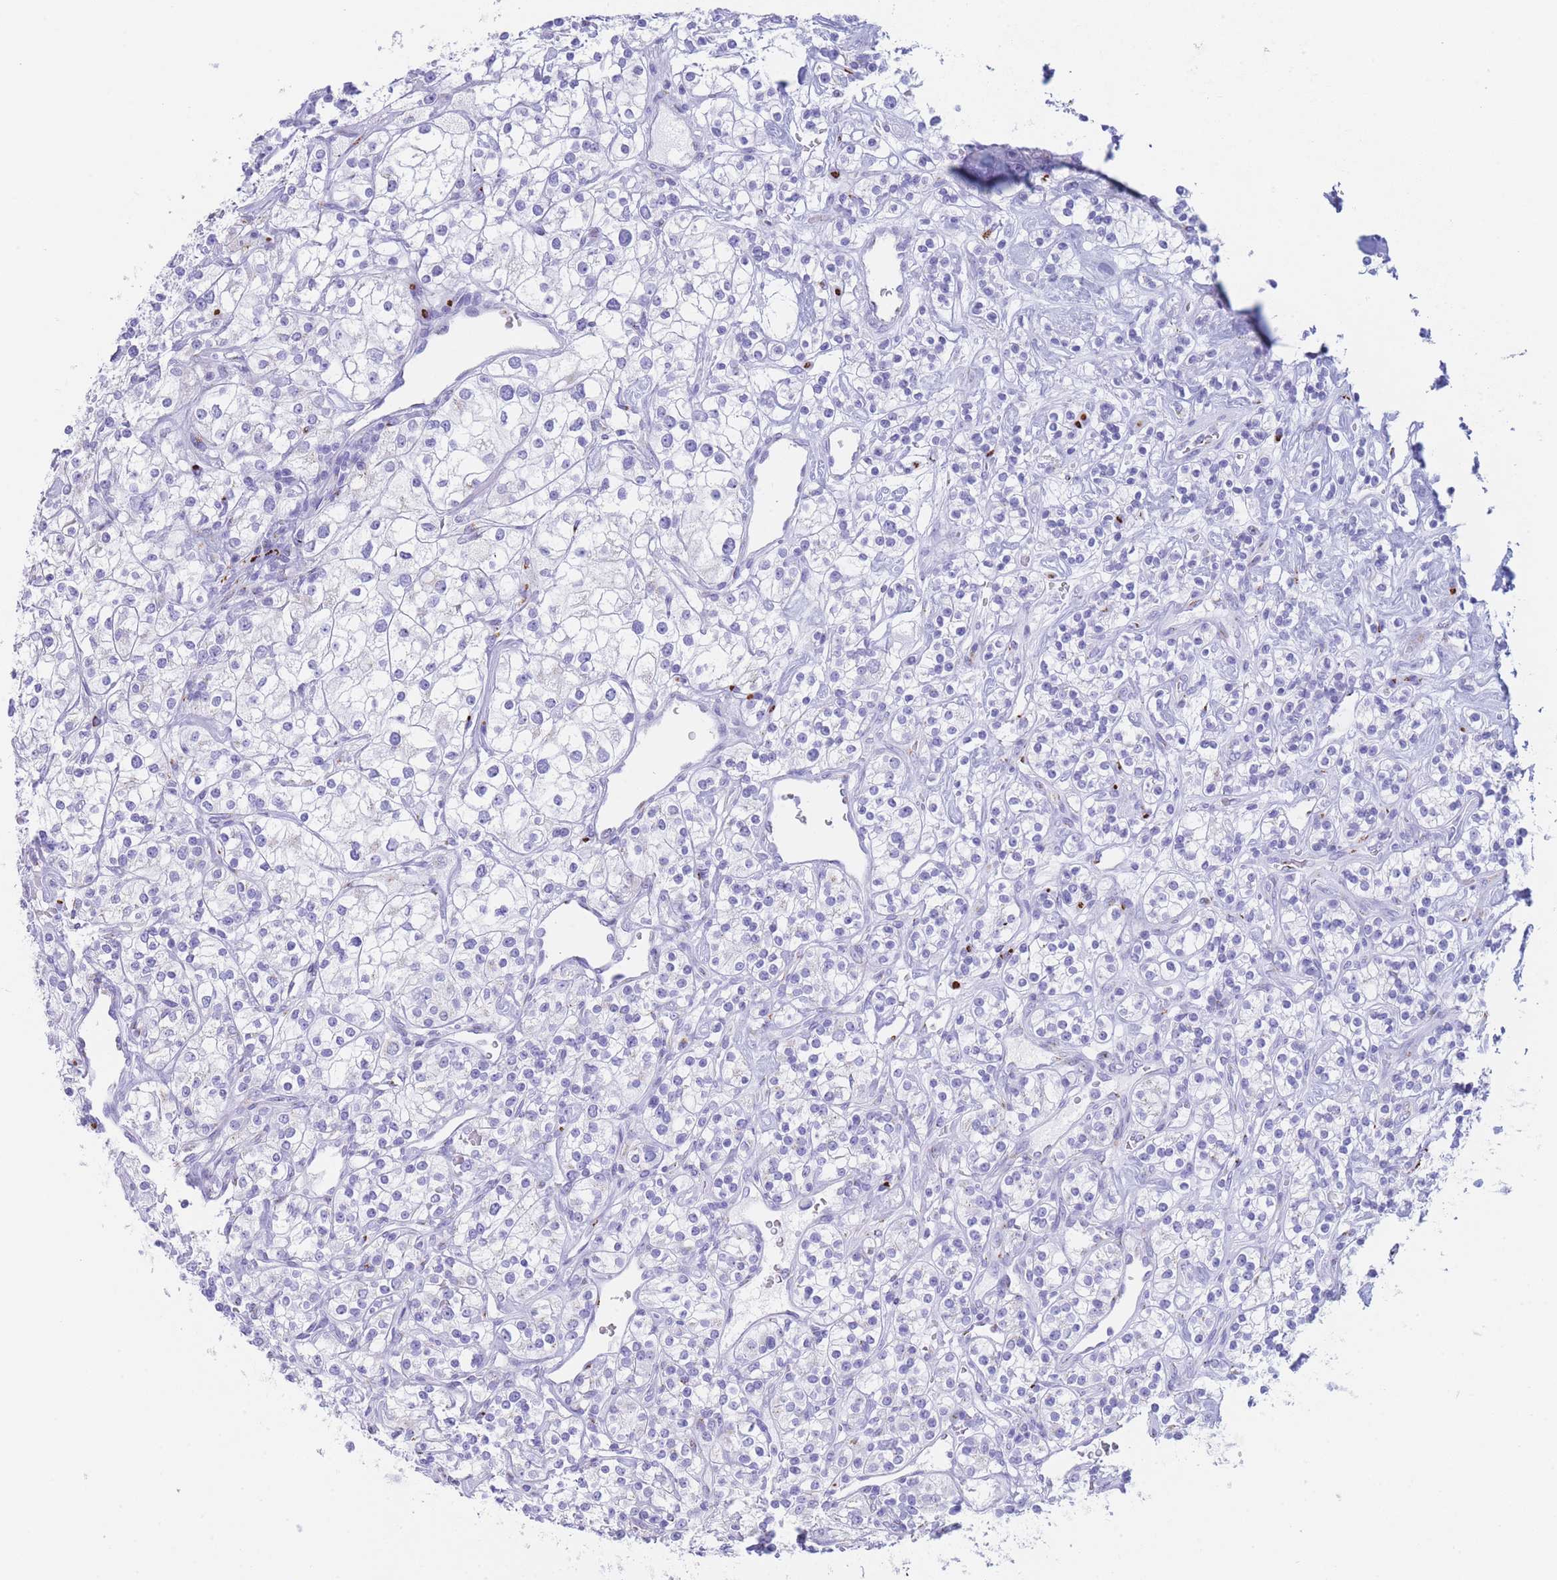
{"staining": {"intensity": "negative", "quantity": "none", "location": "none"}, "tissue": "renal cancer", "cell_type": "Tumor cells", "image_type": "cancer", "snomed": [{"axis": "morphology", "description": "Adenocarcinoma, NOS"}, {"axis": "topography", "description": "Kidney"}], "caption": "Human renal cancer stained for a protein using IHC exhibits no expression in tumor cells.", "gene": "FAM3C", "patient": {"sex": "male", "age": 77}}